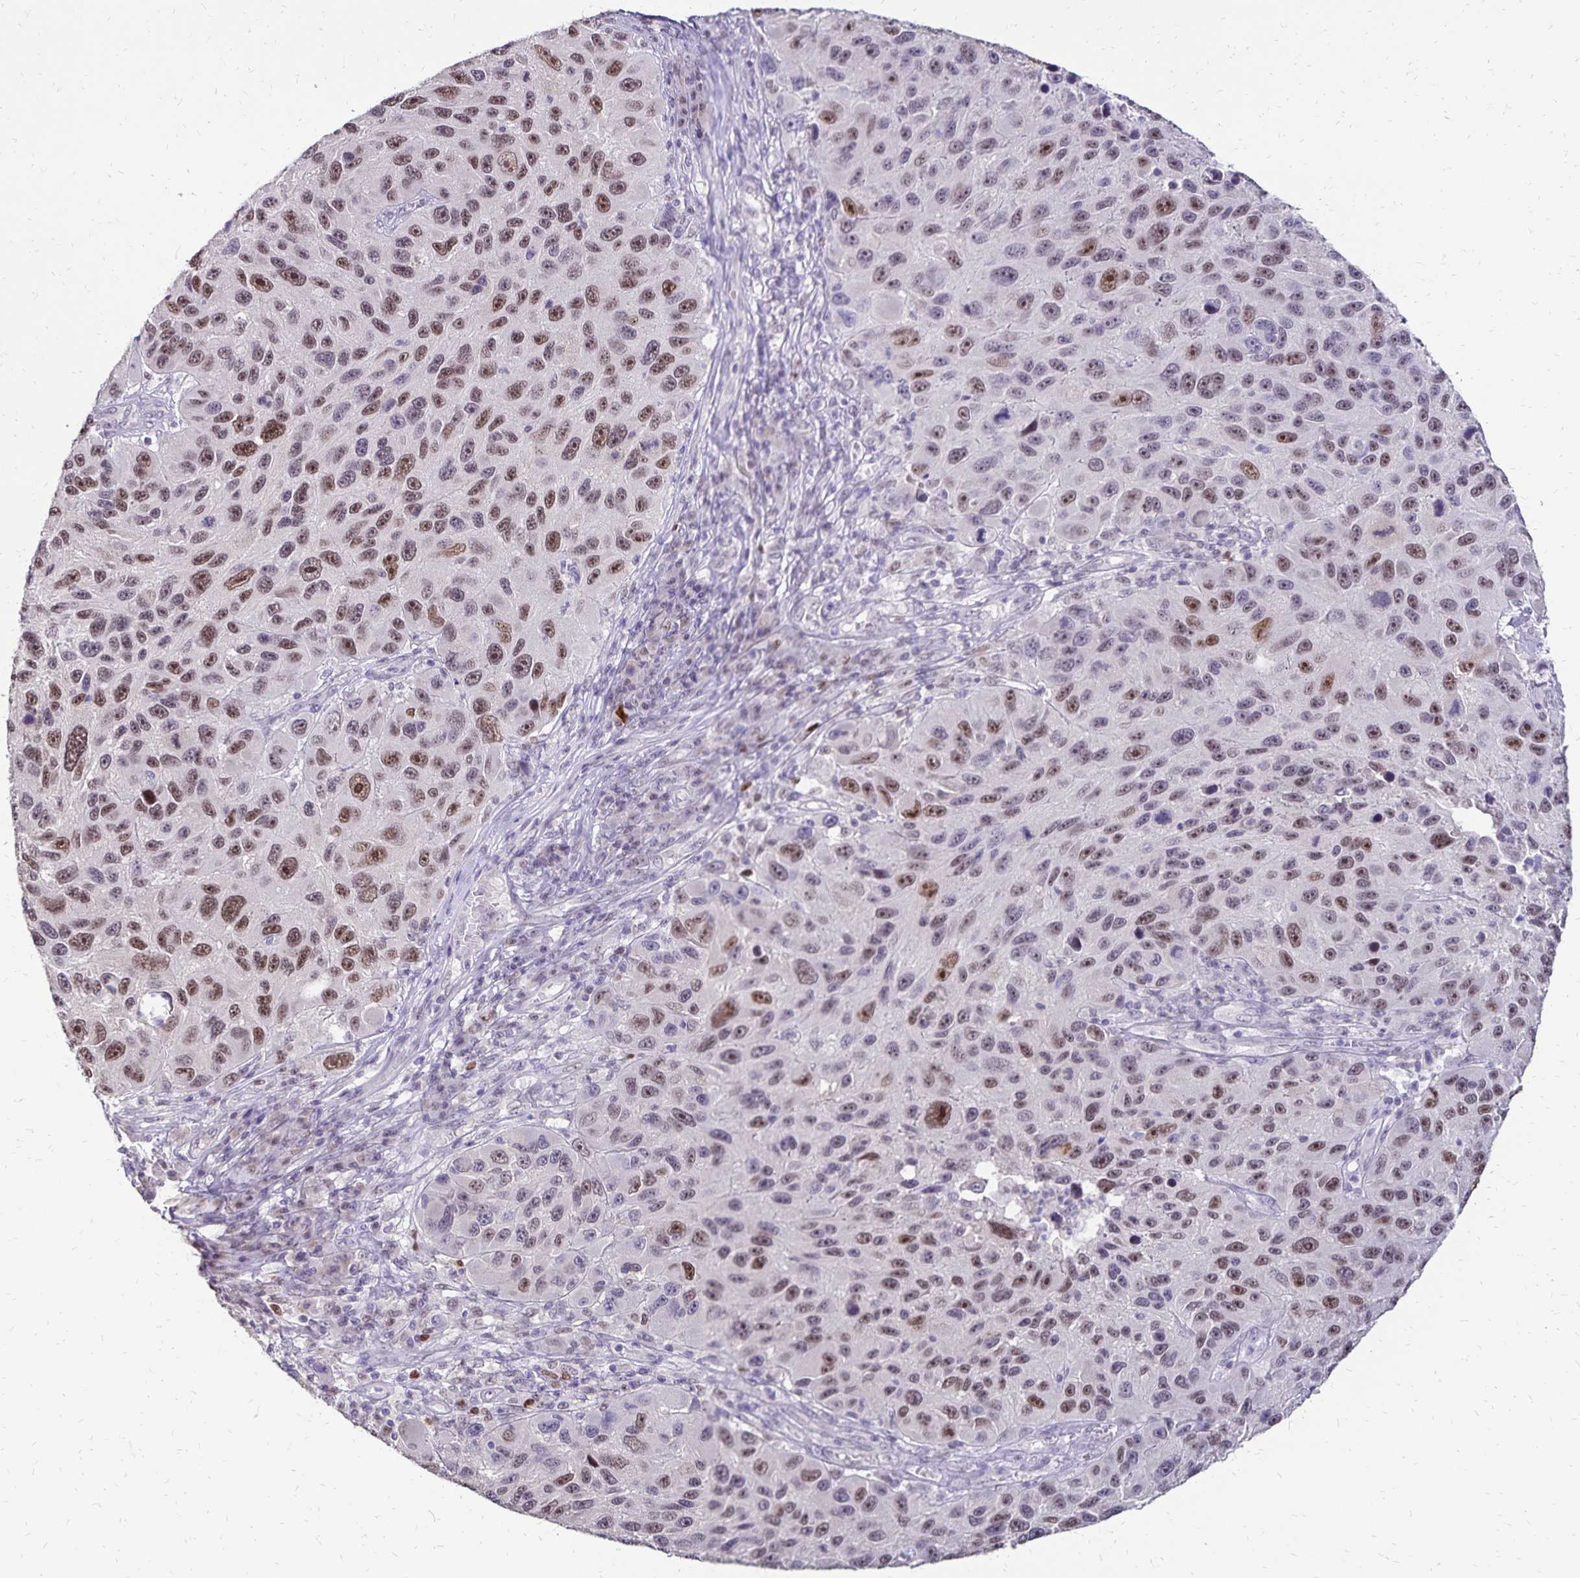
{"staining": {"intensity": "moderate", "quantity": "25%-75%", "location": "nuclear"}, "tissue": "melanoma", "cell_type": "Tumor cells", "image_type": "cancer", "snomed": [{"axis": "morphology", "description": "Malignant melanoma, NOS"}, {"axis": "topography", "description": "Skin"}], "caption": "Malignant melanoma tissue demonstrates moderate nuclear positivity in approximately 25%-75% of tumor cells", "gene": "POLB", "patient": {"sex": "male", "age": 53}}